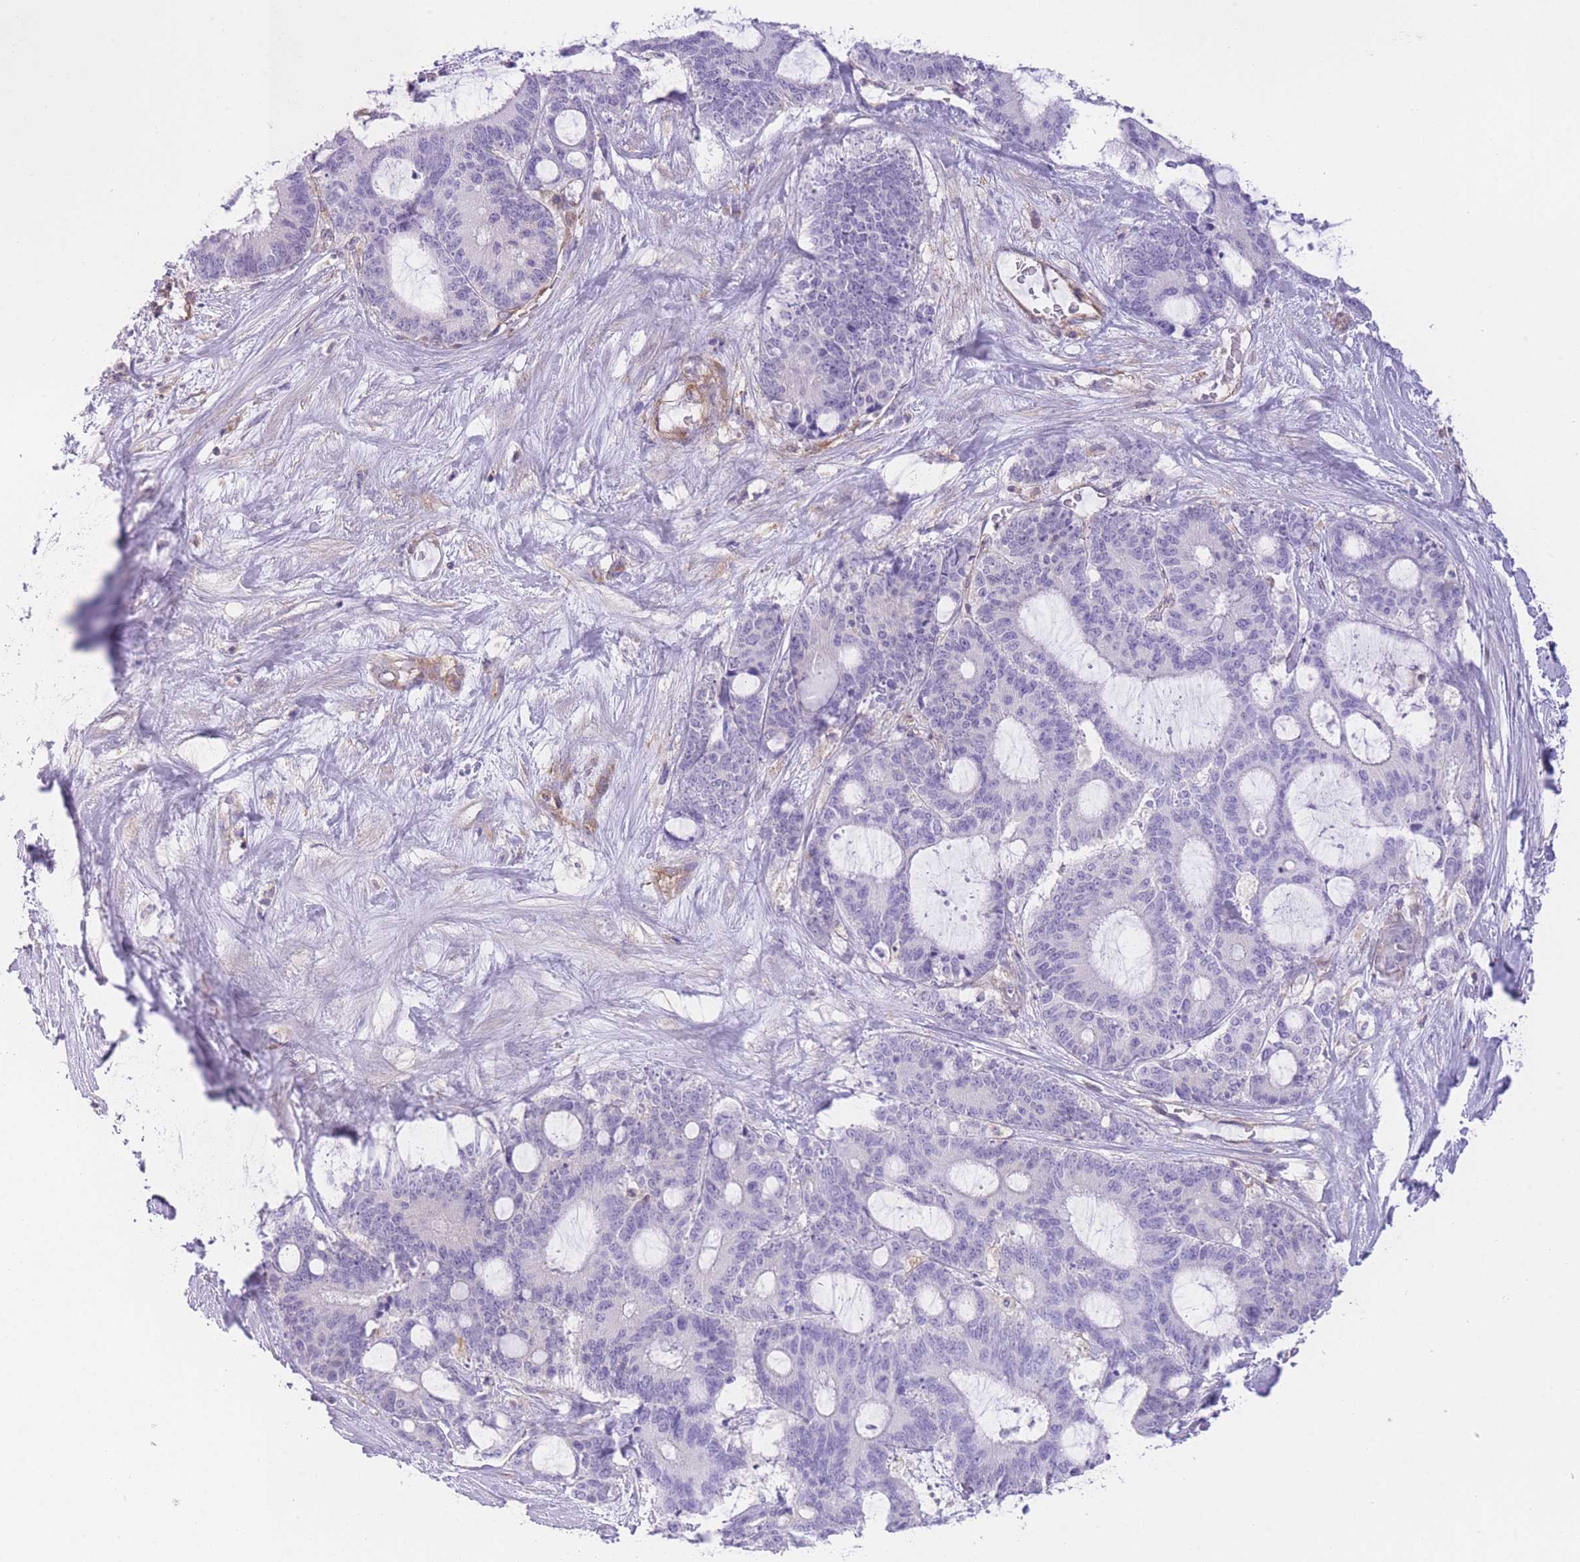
{"staining": {"intensity": "negative", "quantity": "none", "location": "none"}, "tissue": "liver cancer", "cell_type": "Tumor cells", "image_type": "cancer", "snomed": [{"axis": "morphology", "description": "Normal tissue, NOS"}, {"axis": "morphology", "description": "Cholangiocarcinoma"}, {"axis": "topography", "description": "Liver"}, {"axis": "topography", "description": "Peripheral nerve tissue"}], "caption": "Tumor cells show no significant positivity in cholangiocarcinoma (liver).", "gene": "PRKAR1A", "patient": {"sex": "female", "age": 73}}